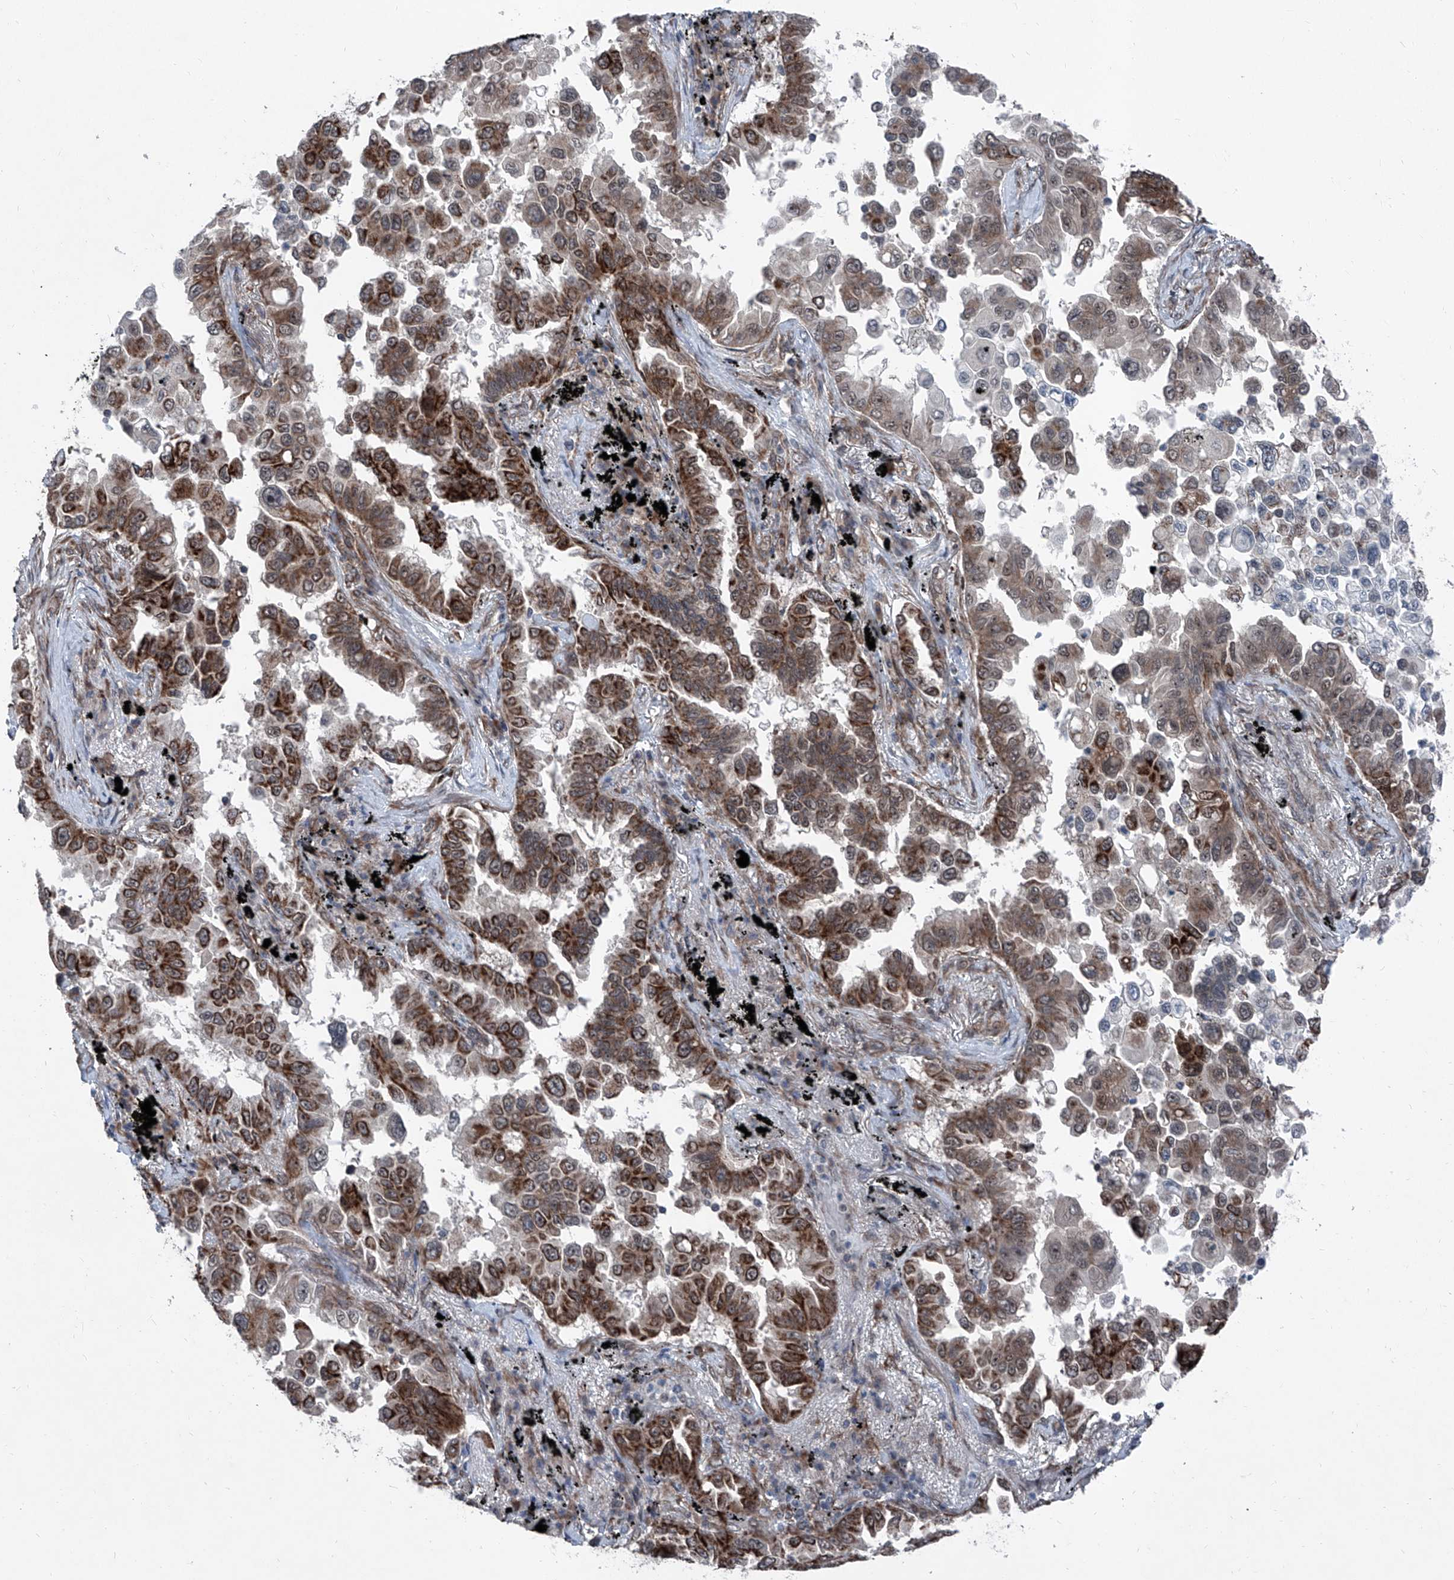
{"staining": {"intensity": "moderate", "quantity": ">75%", "location": "cytoplasmic/membranous"}, "tissue": "lung cancer", "cell_type": "Tumor cells", "image_type": "cancer", "snomed": [{"axis": "morphology", "description": "Adenocarcinoma, NOS"}, {"axis": "topography", "description": "Lung"}], "caption": "Brown immunohistochemical staining in lung adenocarcinoma demonstrates moderate cytoplasmic/membranous staining in approximately >75% of tumor cells.", "gene": "COA7", "patient": {"sex": "female", "age": 67}}